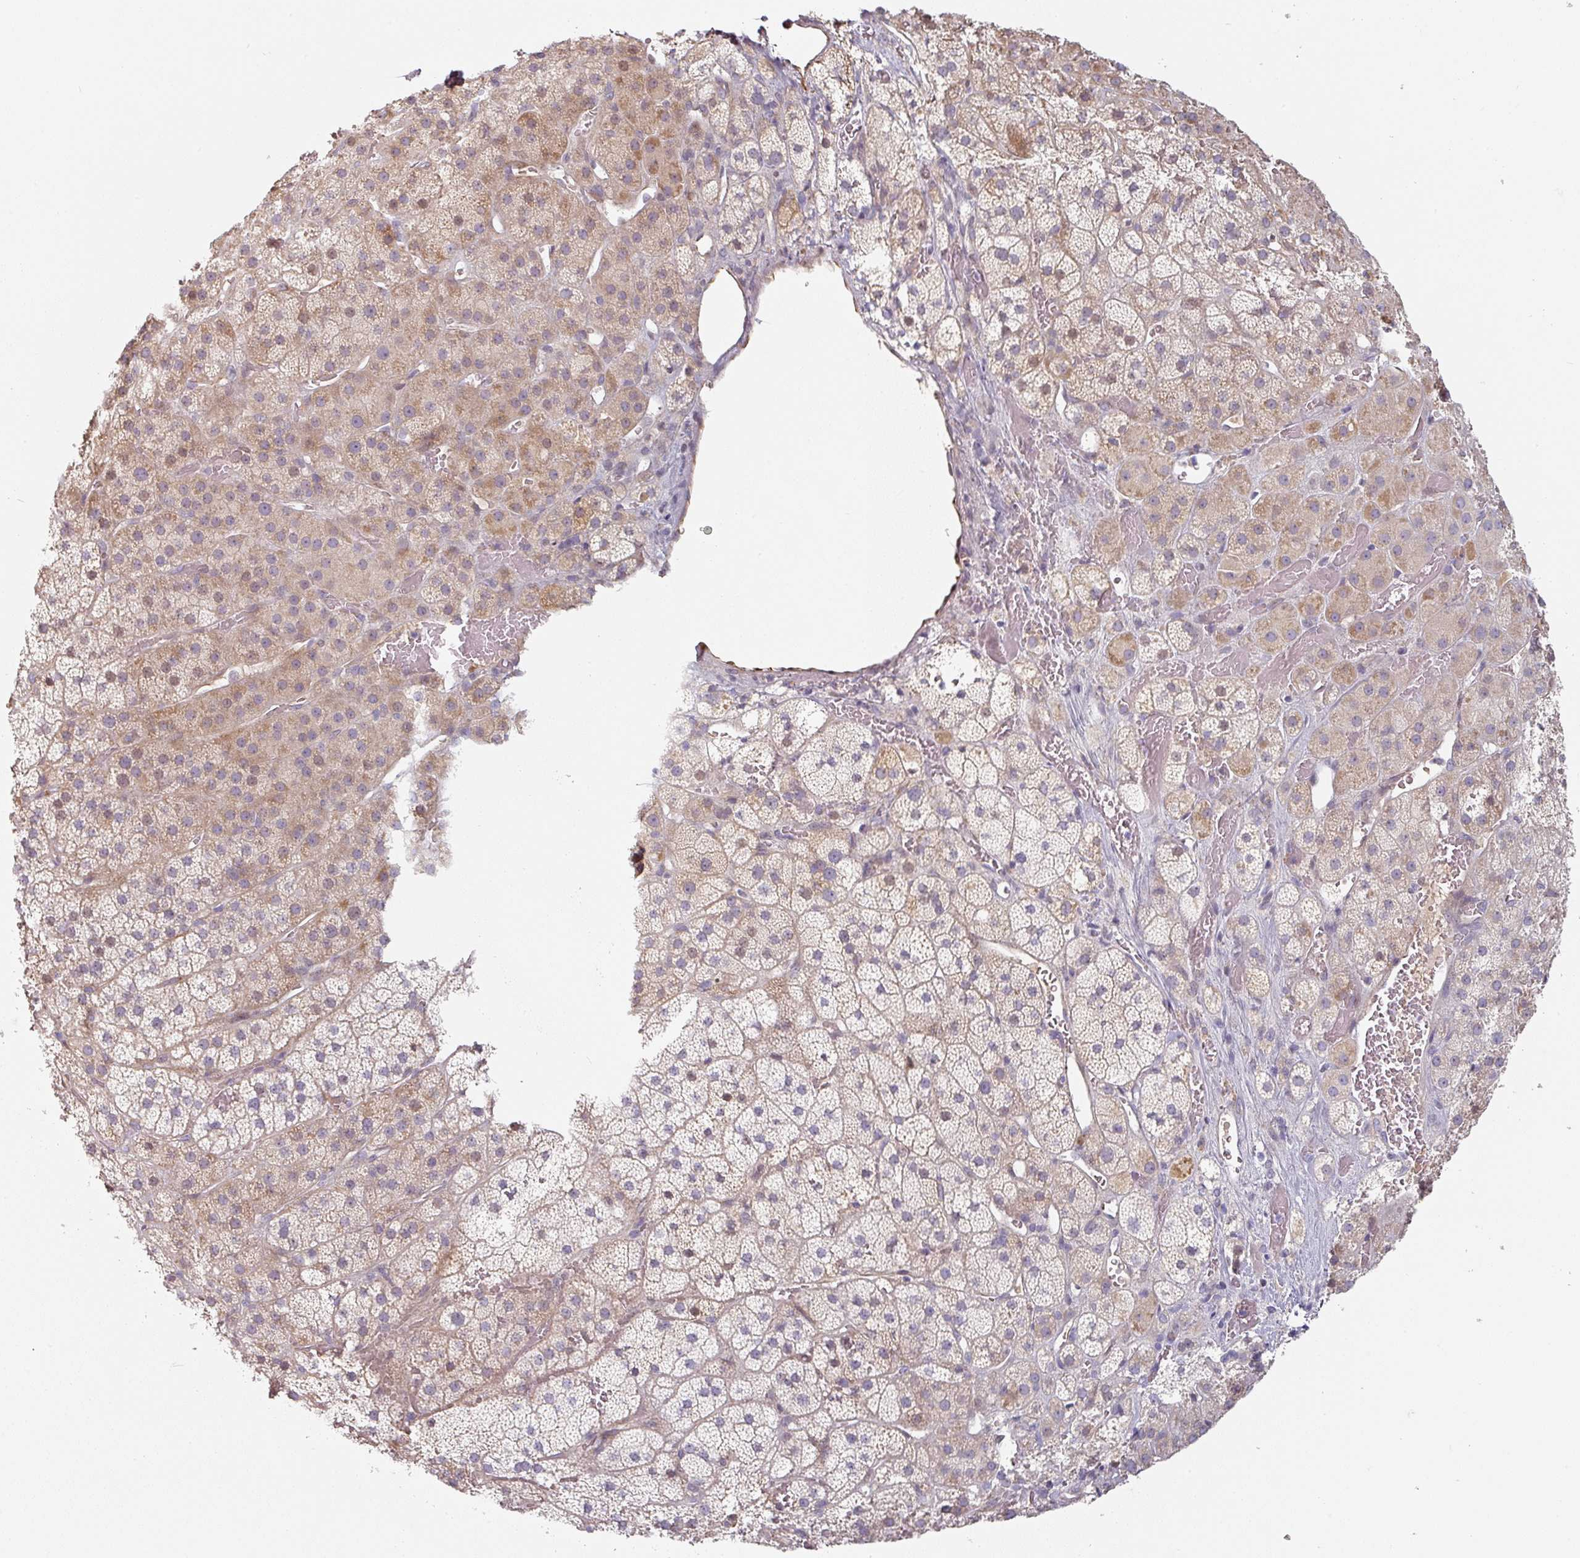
{"staining": {"intensity": "weak", "quantity": "25%-75%", "location": "cytoplasmic/membranous"}, "tissue": "adrenal gland", "cell_type": "Glandular cells", "image_type": "normal", "snomed": [{"axis": "morphology", "description": "Normal tissue, NOS"}, {"axis": "topography", "description": "Adrenal gland"}], "caption": "Protein staining reveals weak cytoplasmic/membranous staining in about 25%-75% of glandular cells in benign adrenal gland. The protein is stained brown, and the nuclei are stained in blue (DAB IHC with brightfield microscopy, high magnification).", "gene": "CEP78", "patient": {"sex": "male", "age": 57}}